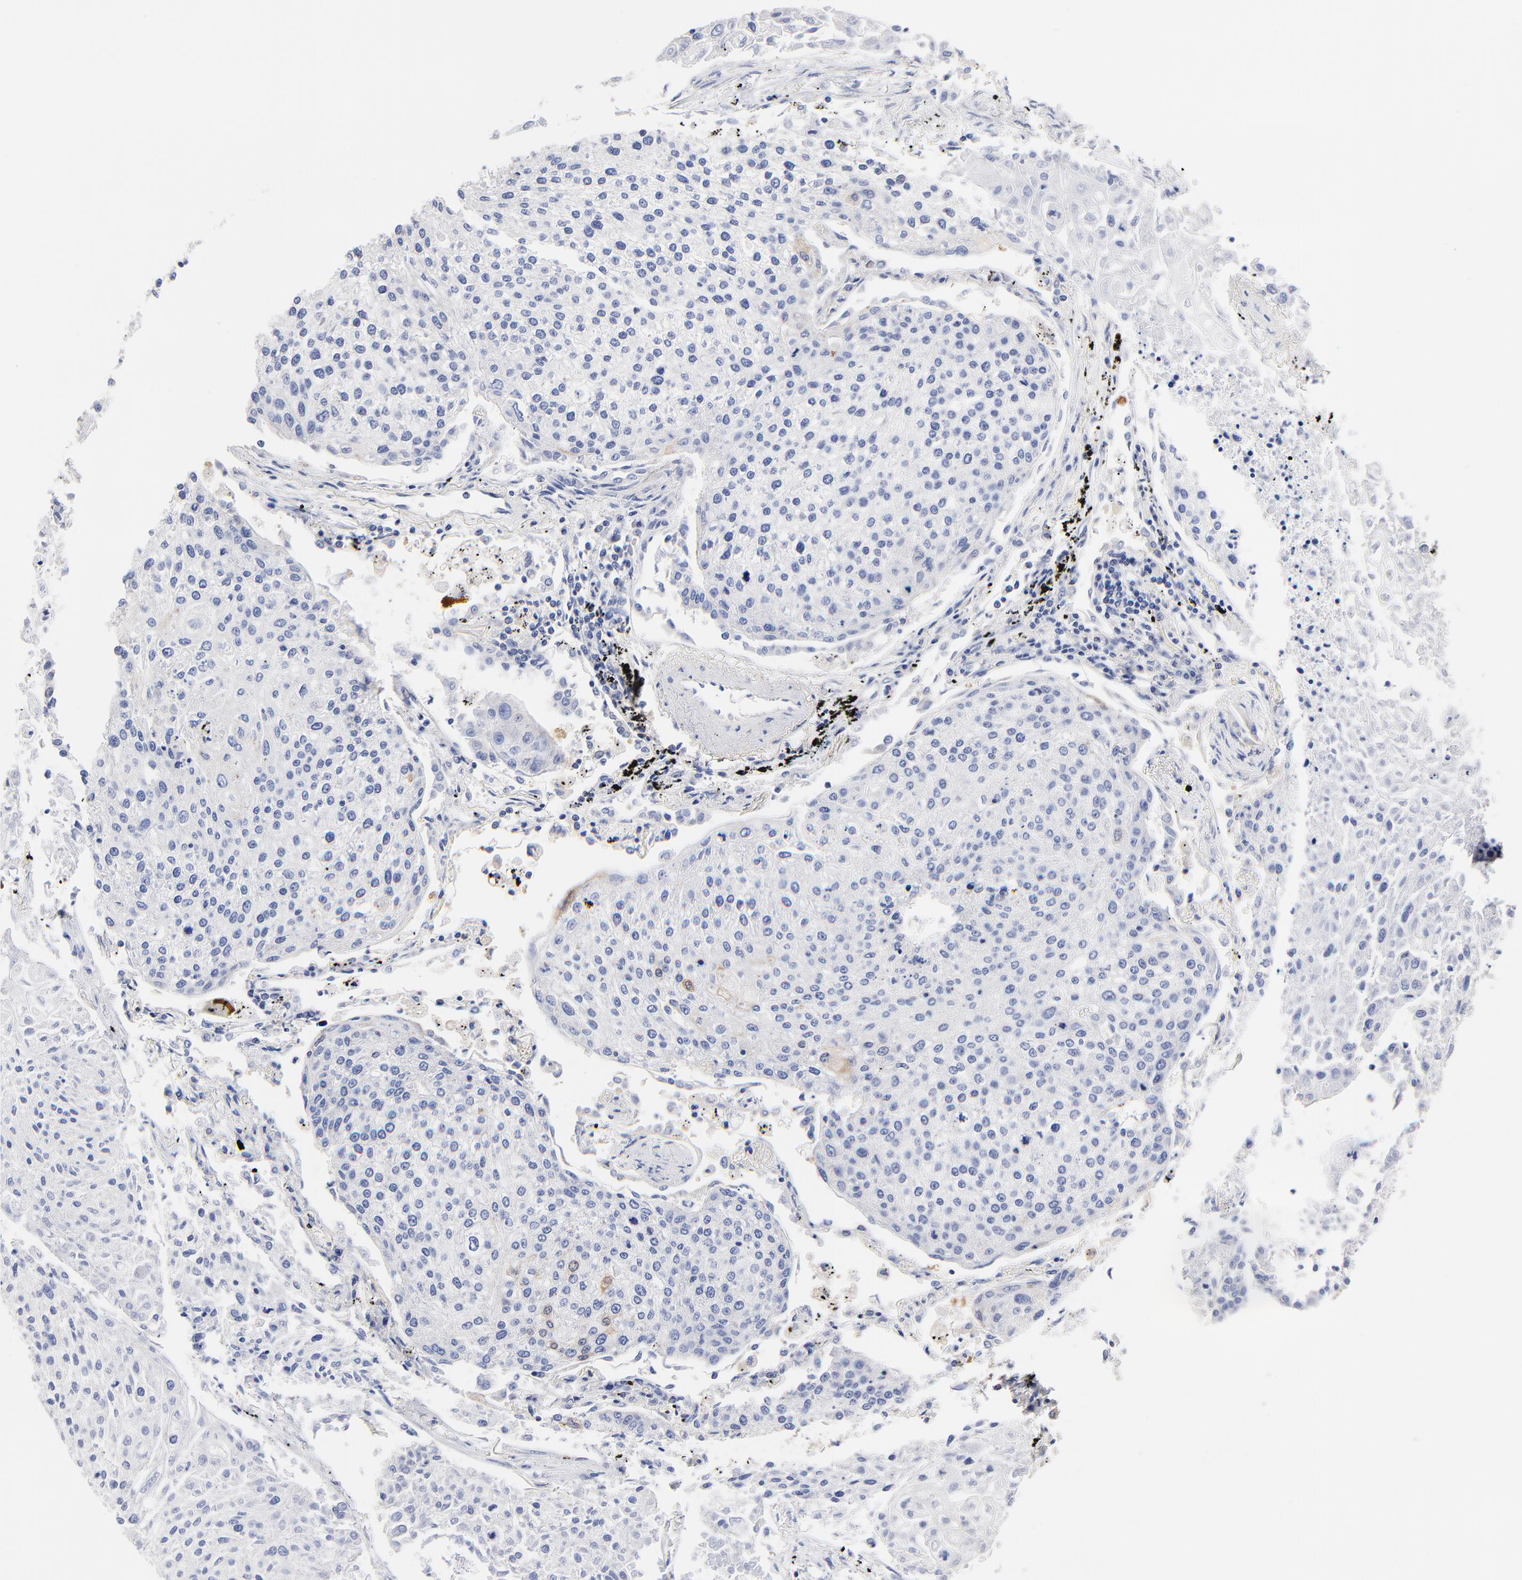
{"staining": {"intensity": "weak", "quantity": "<25%", "location": "cytoplasmic/membranous"}, "tissue": "lung cancer", "cell_type": "Tumor cells", "image_type": "cancer", "snomed": [{"axis": "morphology", "description": "Squamous cell carcinoma, NOS"}, {"axis": "topography", "description": "Lung"}], "caption": "The image demonstrates no significant positivity in tumor cells of lung cancer. (Brightfield microscopy of DAB (3,3'-diaminobenzidine) immunohistochemistry (IHC) at high magnification).", "gene": "TWNK", "patient": {"sex": "male", "age": 75}}